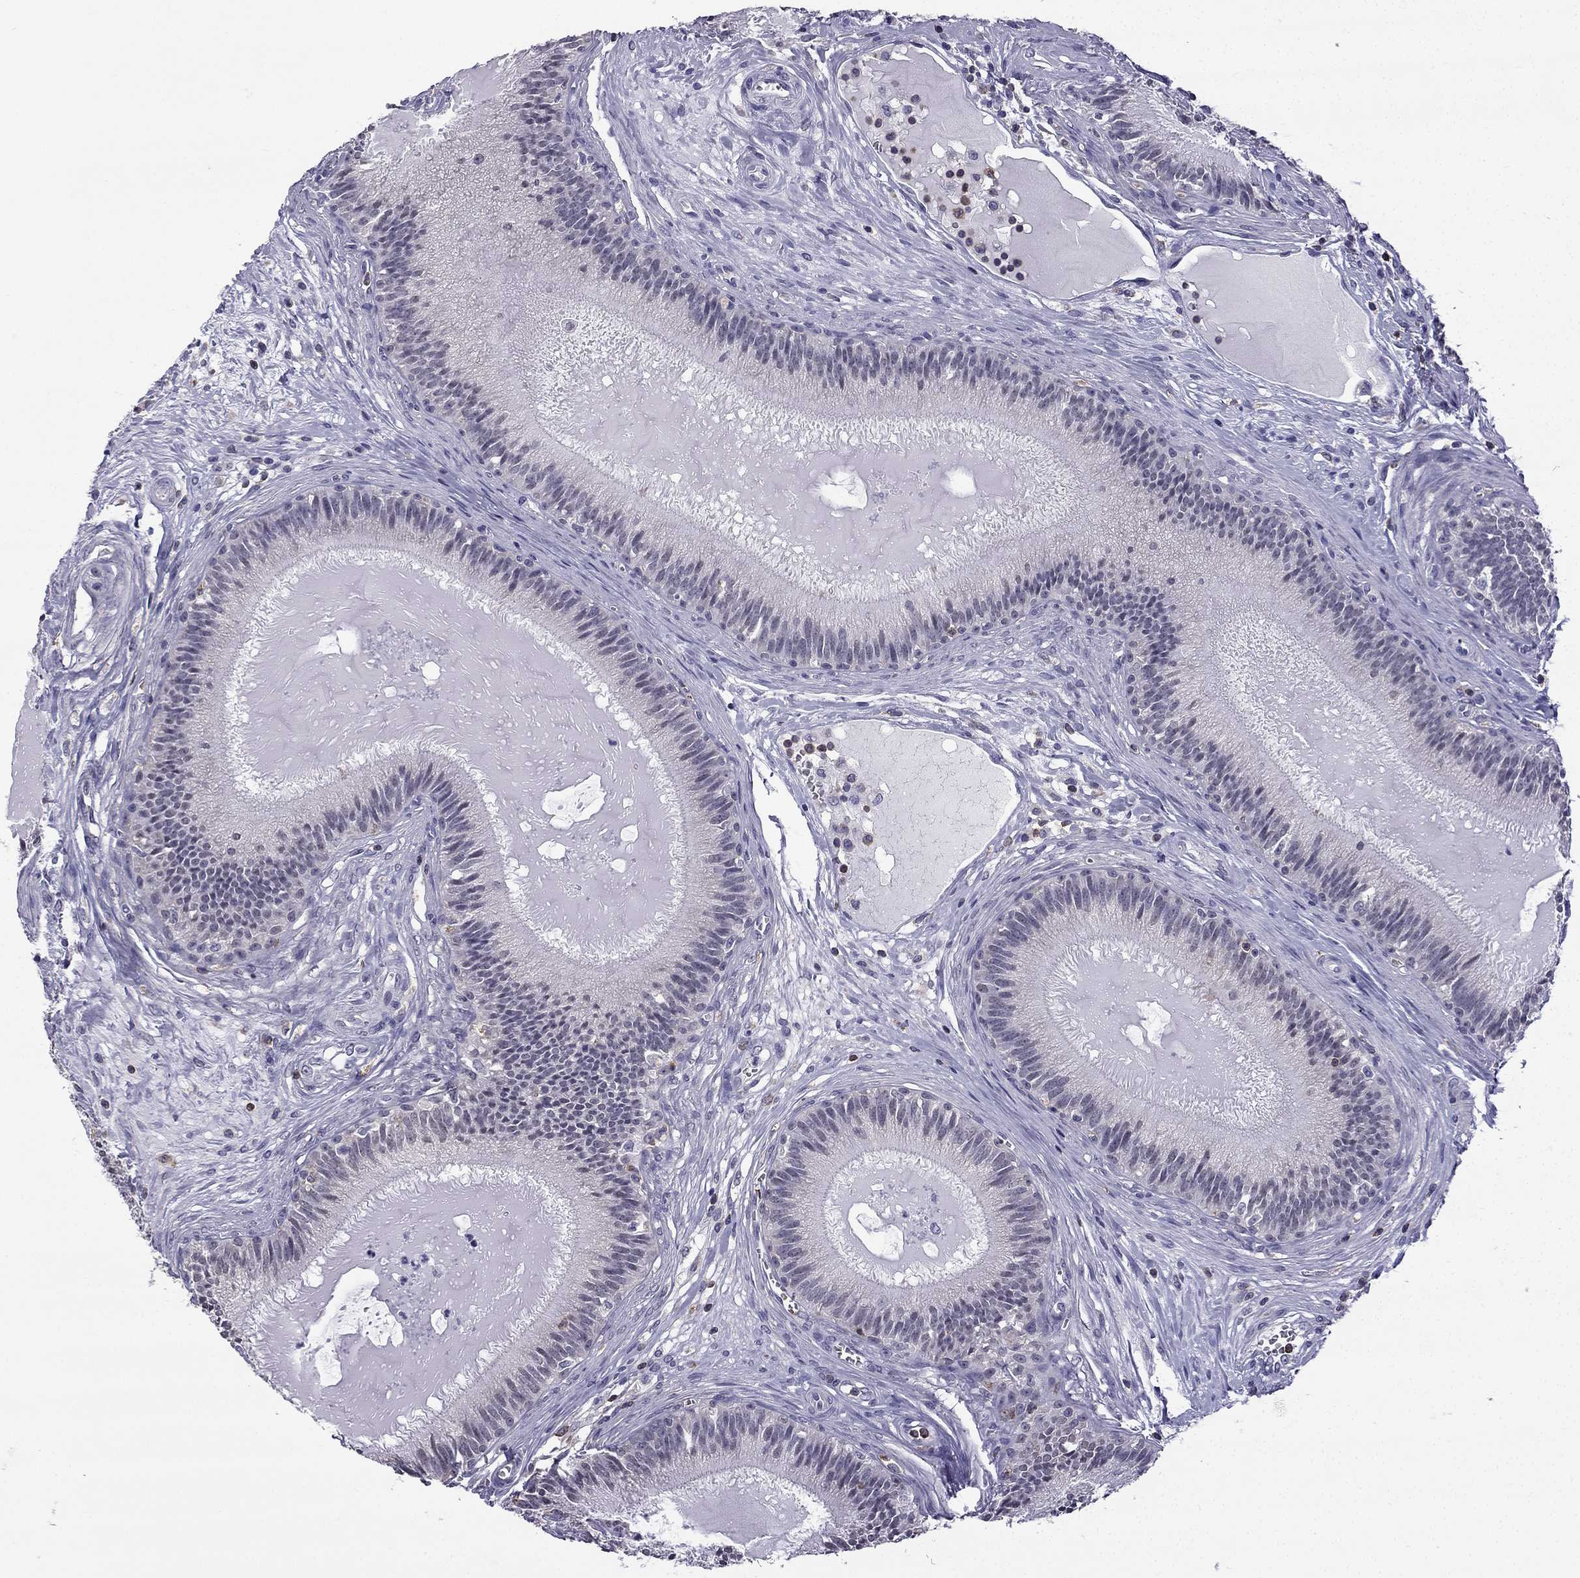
{"staining": {"intensity": "negative", "quantity": "none", "location": "none"}, "tissue": "epididymis", "cell_type": "Glandular cells", "image_type": "normal", "snomed": [{"axis": "morphology", "description": "Normal tissue, NOS"}, {"axis": "topography", "description": "Epididymis"}], "caption": "Human epididymis stained for a protein using immunohistochemistry (IHC) demonstrates no expression in glandular cells.", "gene": "CCK", "patient": {"sex": "male", "age": 27}}